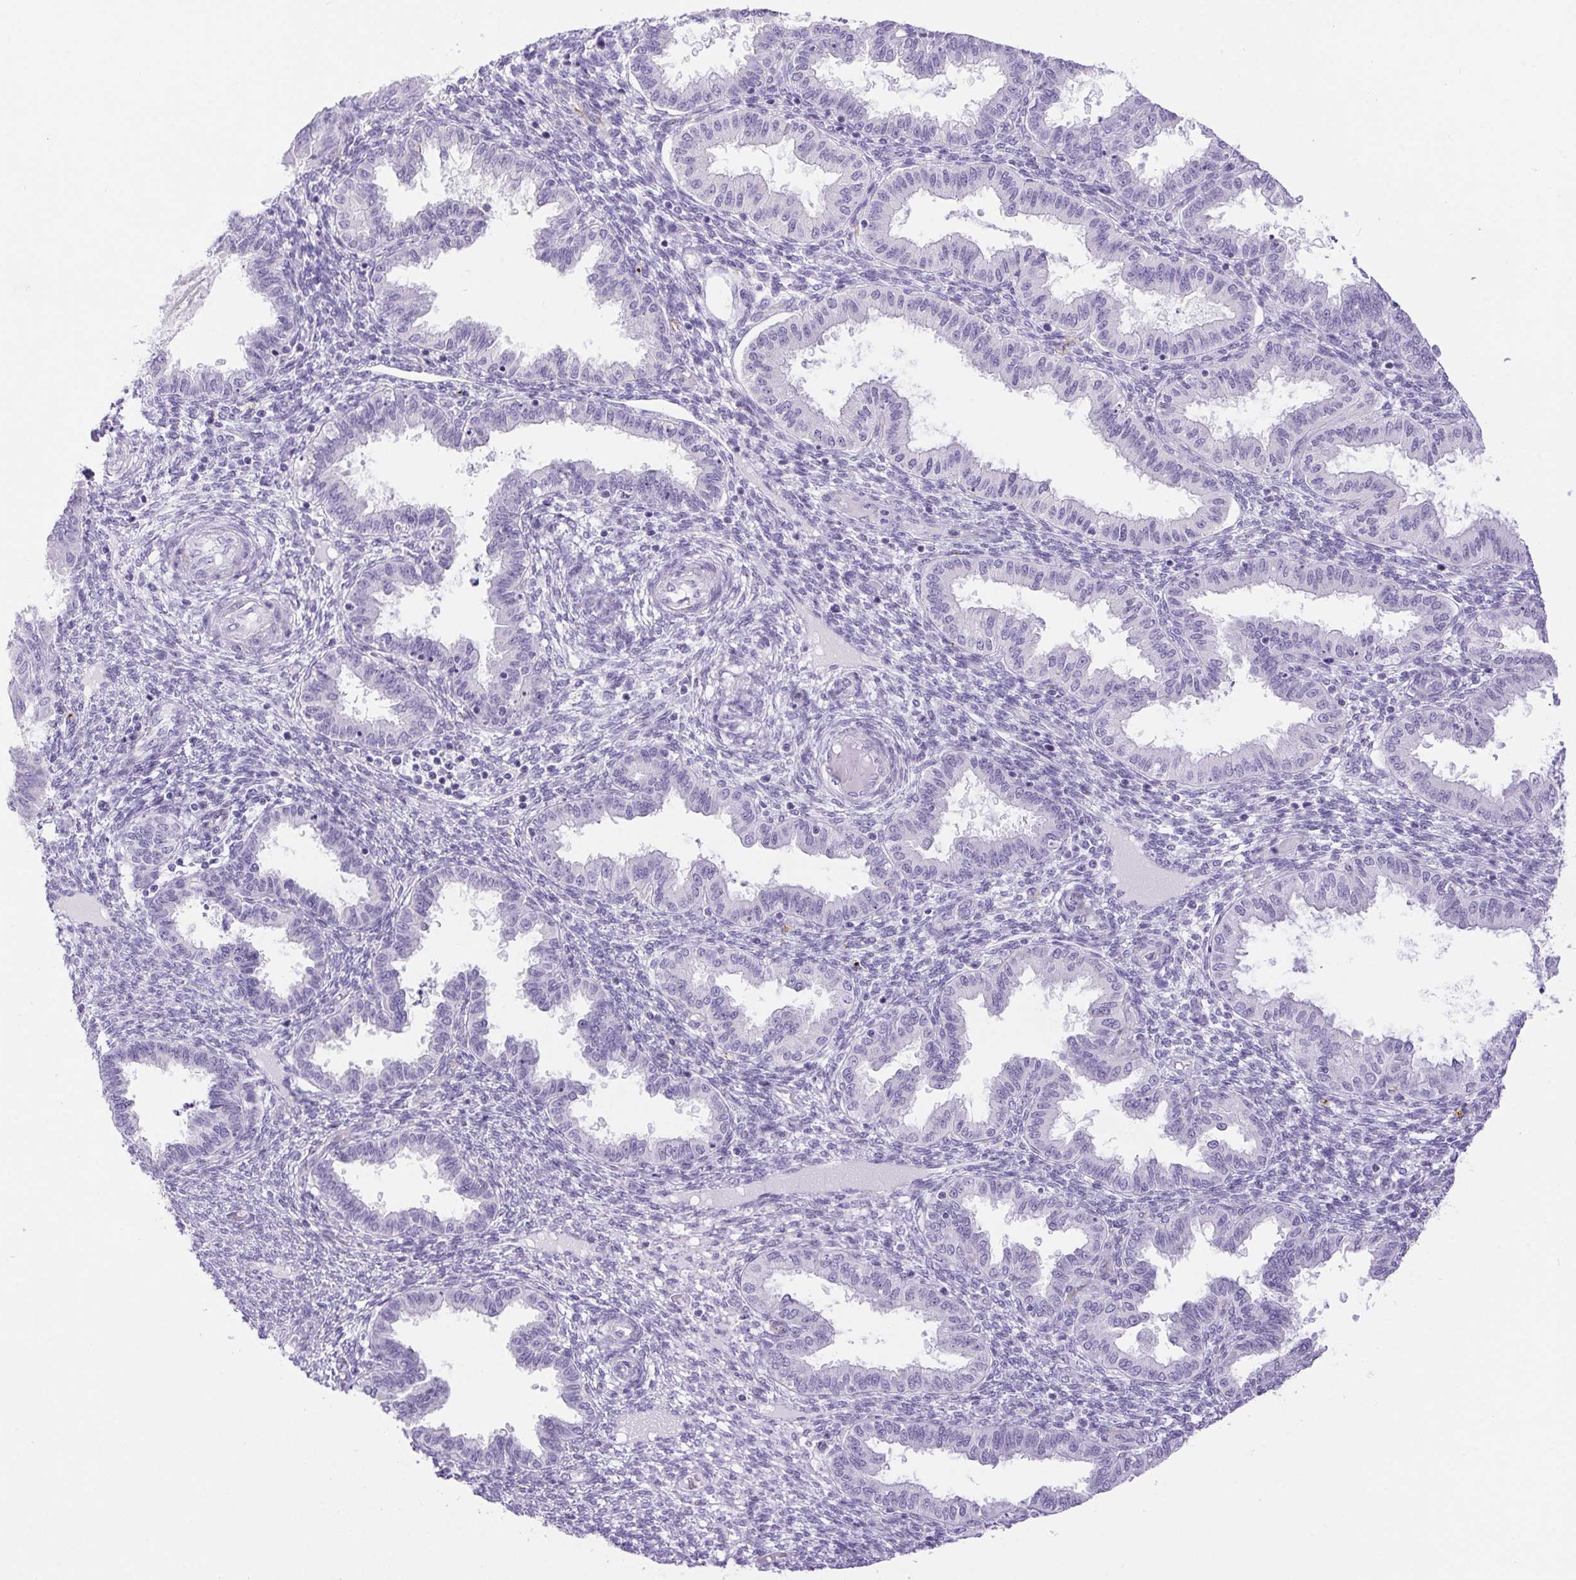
{"staining": {"intensity": "negative", "quantity": "none", "location": "none"}, "tissue": "endometrium", "cell_type": "Cells in endometrial stroma", "image_type": "normal", "snomed": [{"axis": "morphology", "description": "Normal tissue, NOS"}, {"axis": "topography", "description": "Endometrium"}], "caption": "Immunohistochemistry of unremarkable human endometrium reveals no expression in cells in endometrial stroma. Nuclei are stained in blue.", "gene": "ERP27", "patient": {"sex": "female", "age": 33}}